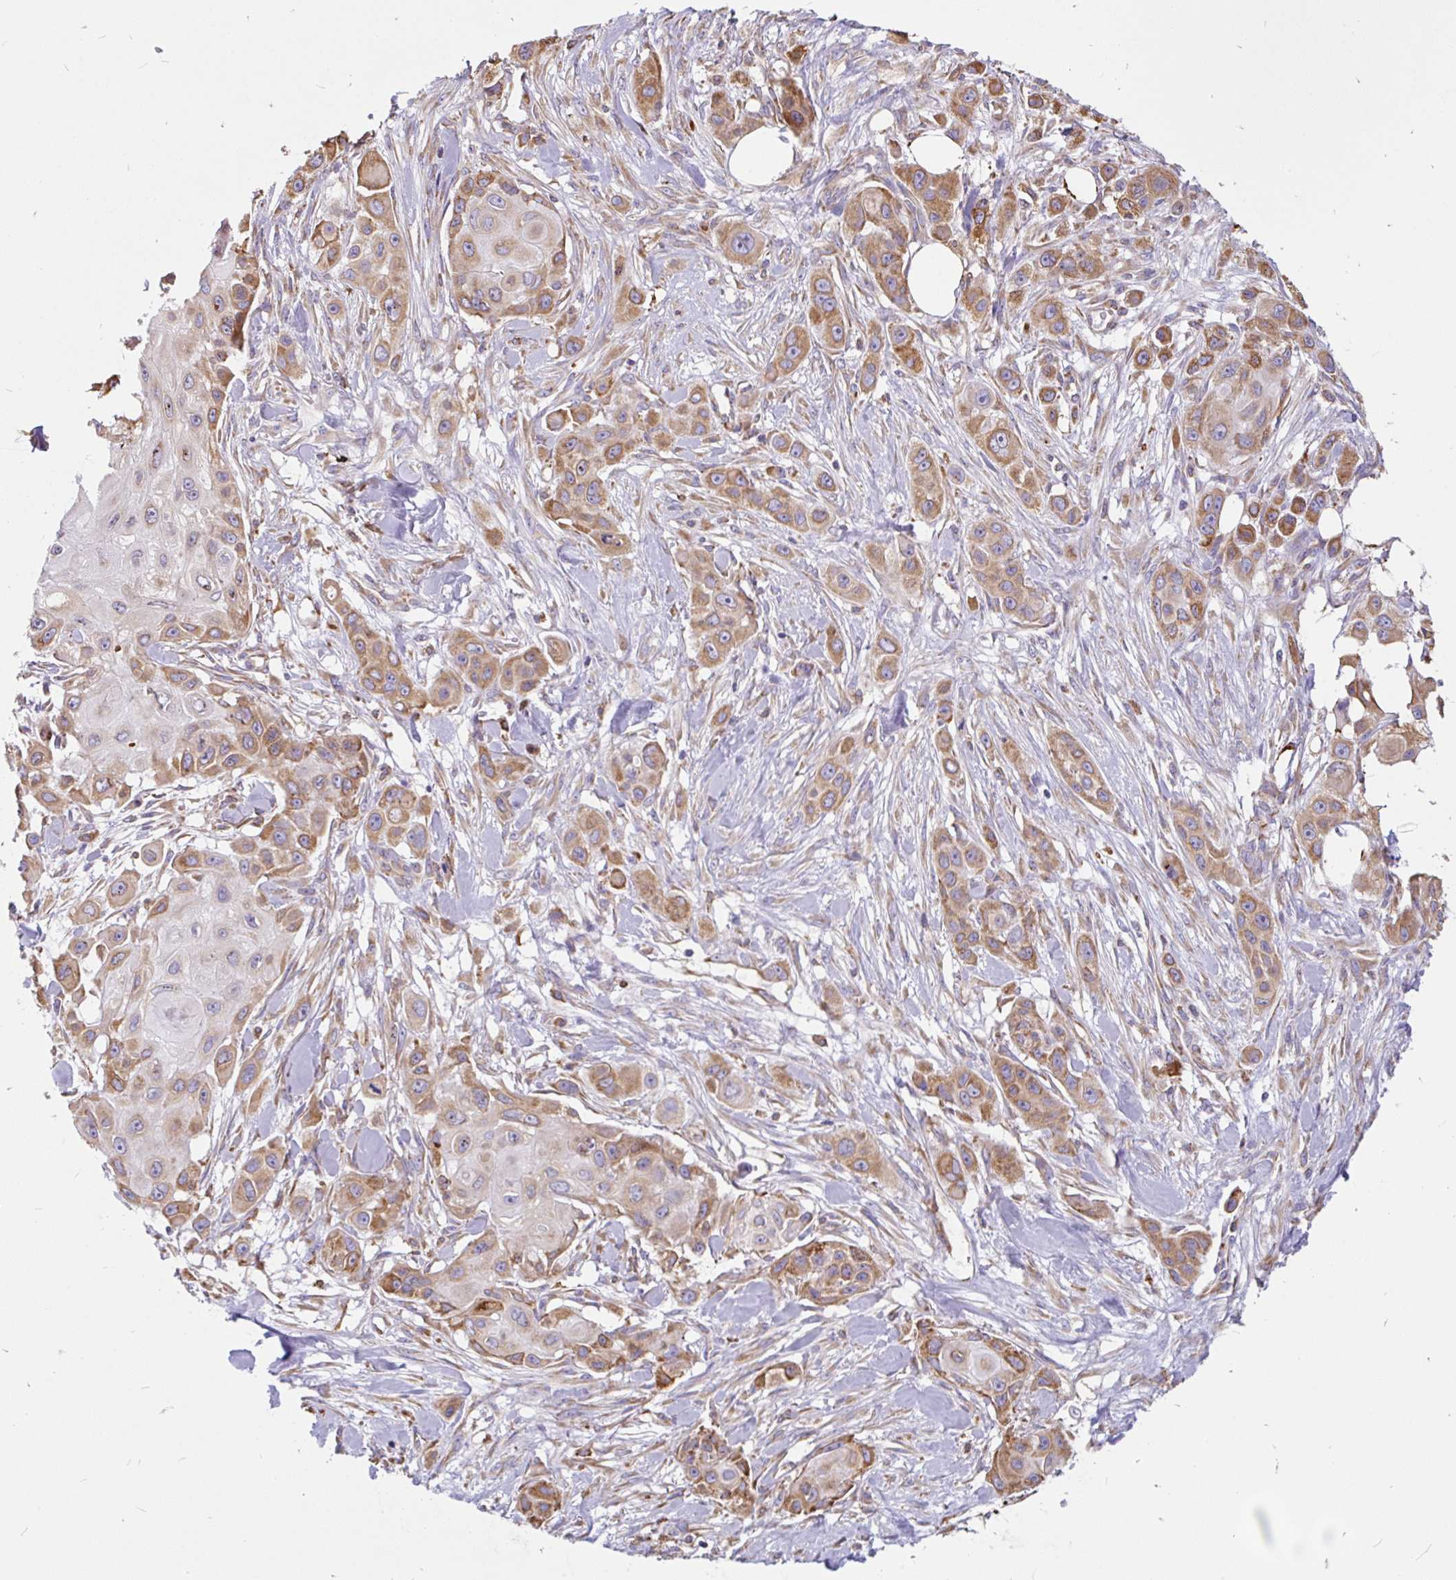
{"staining": {"intensity": "moderate", "quantity": "25%-75%", "location": "cytoplasmic/membranous"}, "tissue": "skin cancer", "cell_type": "Tumor cells", "image_type": "cancer", "snomed": [{"axis": "morphology", "description": "Squamous cell carcinoma, NOS"}, {"axis": "topography", "description": "Skin"}], "caption": "Immunohistochemical staining of skin squamous cell carcinoma reveals medium levels of moderate cytoplasmic/membranous expression in about 25%-75% of tumor cells.", "gene": "EML5", "patient": {"sex": "male", "age": 63}}